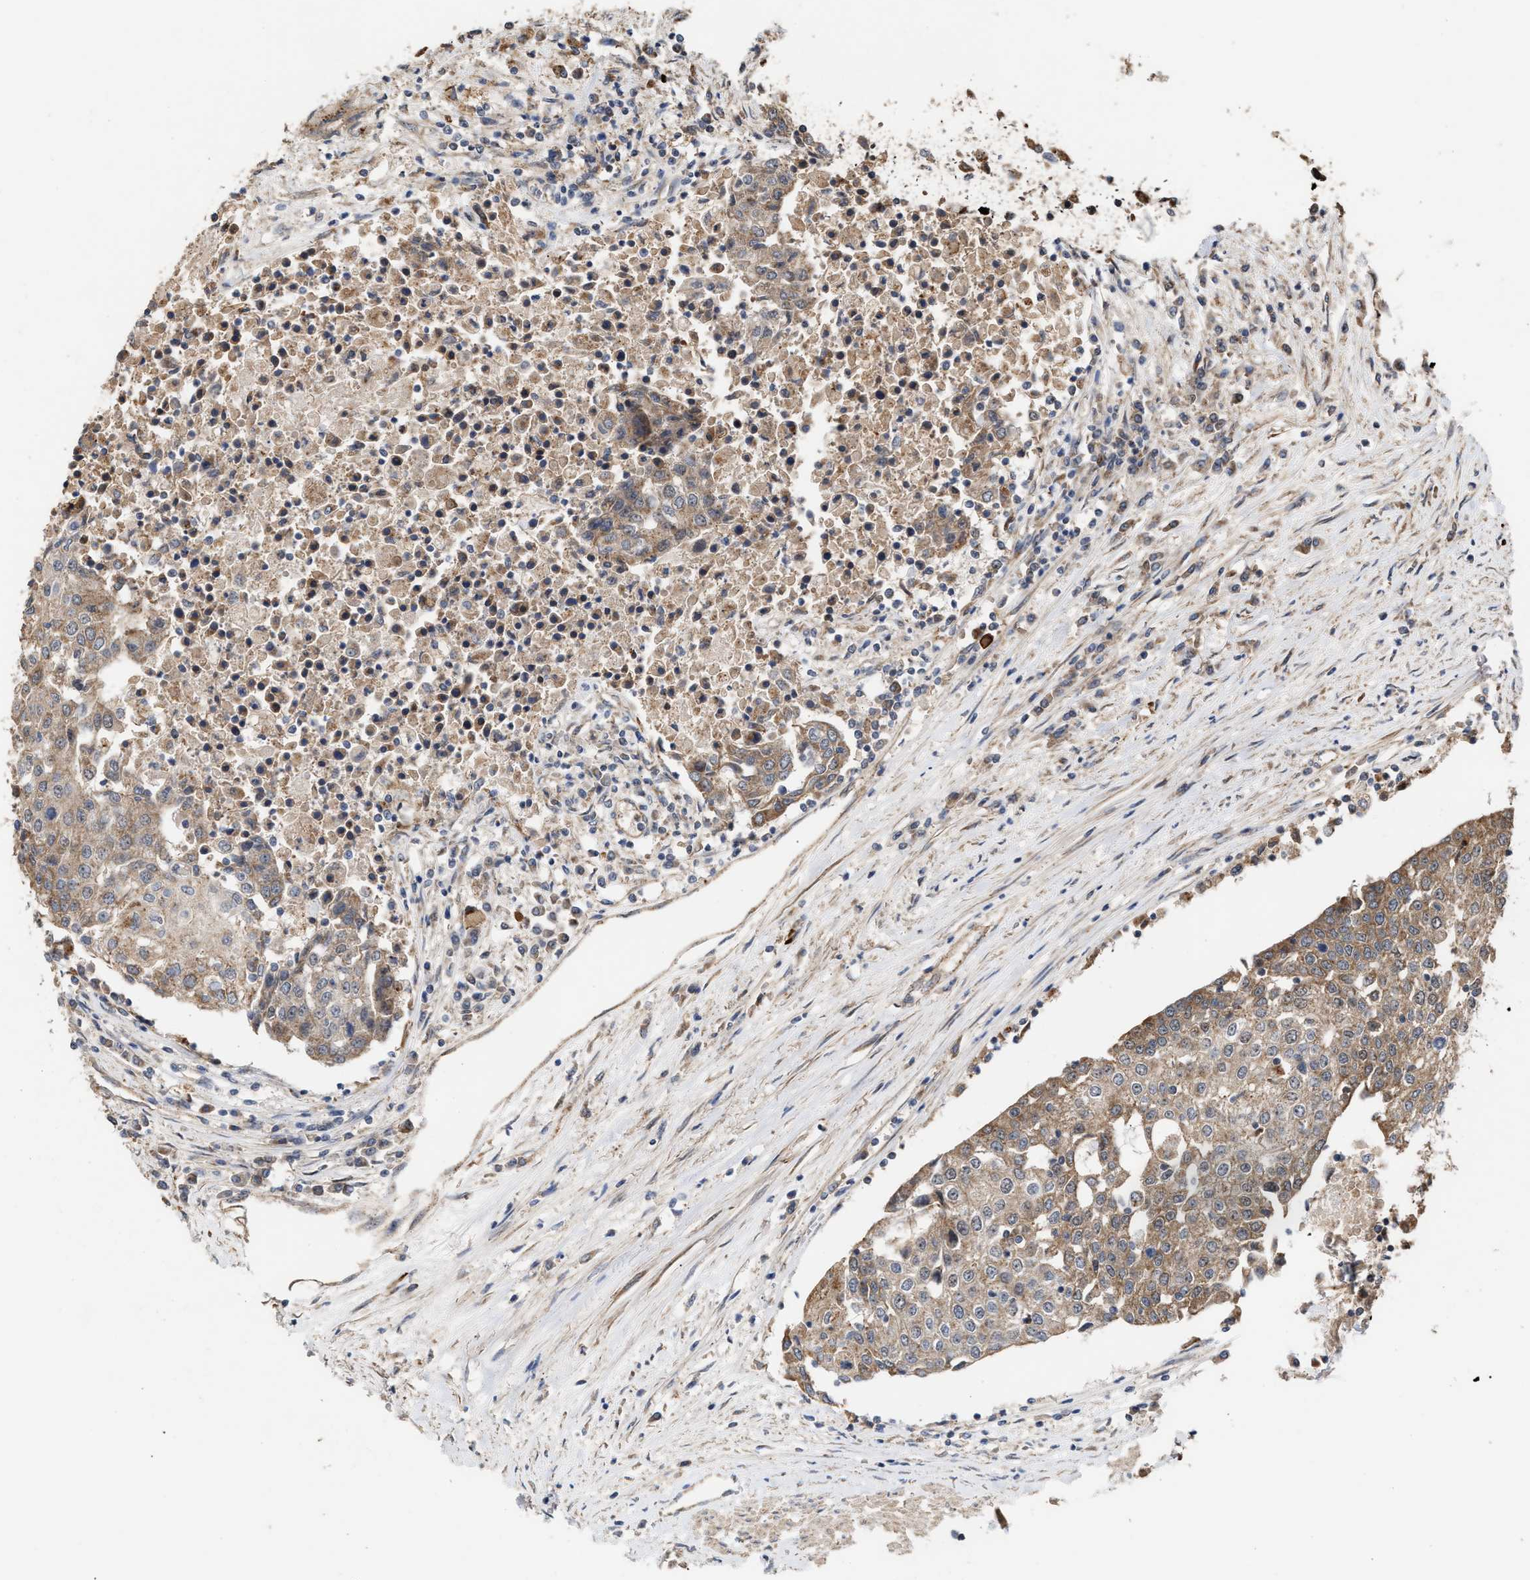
{"staining": {"intensity": "moderate", "quantity": ">75%", "location": "cytoplasmic/membranous"}, "tissue": "urothelial cancer", "cell_type": "Tumor cells", "image_type": "cancer", "snomed": [{"axis": "morphology", "description": "Urothelial carcinoma, High grade"}, {"axis": "topography", "description": "Urinary bladder"}], "caption": "An image showing moderate cytoplasmic/membranous positivity in about >75% of tumor cells in urothelial cancer, as visualized by brown immunohistochemical staining.", "gene": "EXOSC2", "patient": {"sex": "female", "age": 85}}